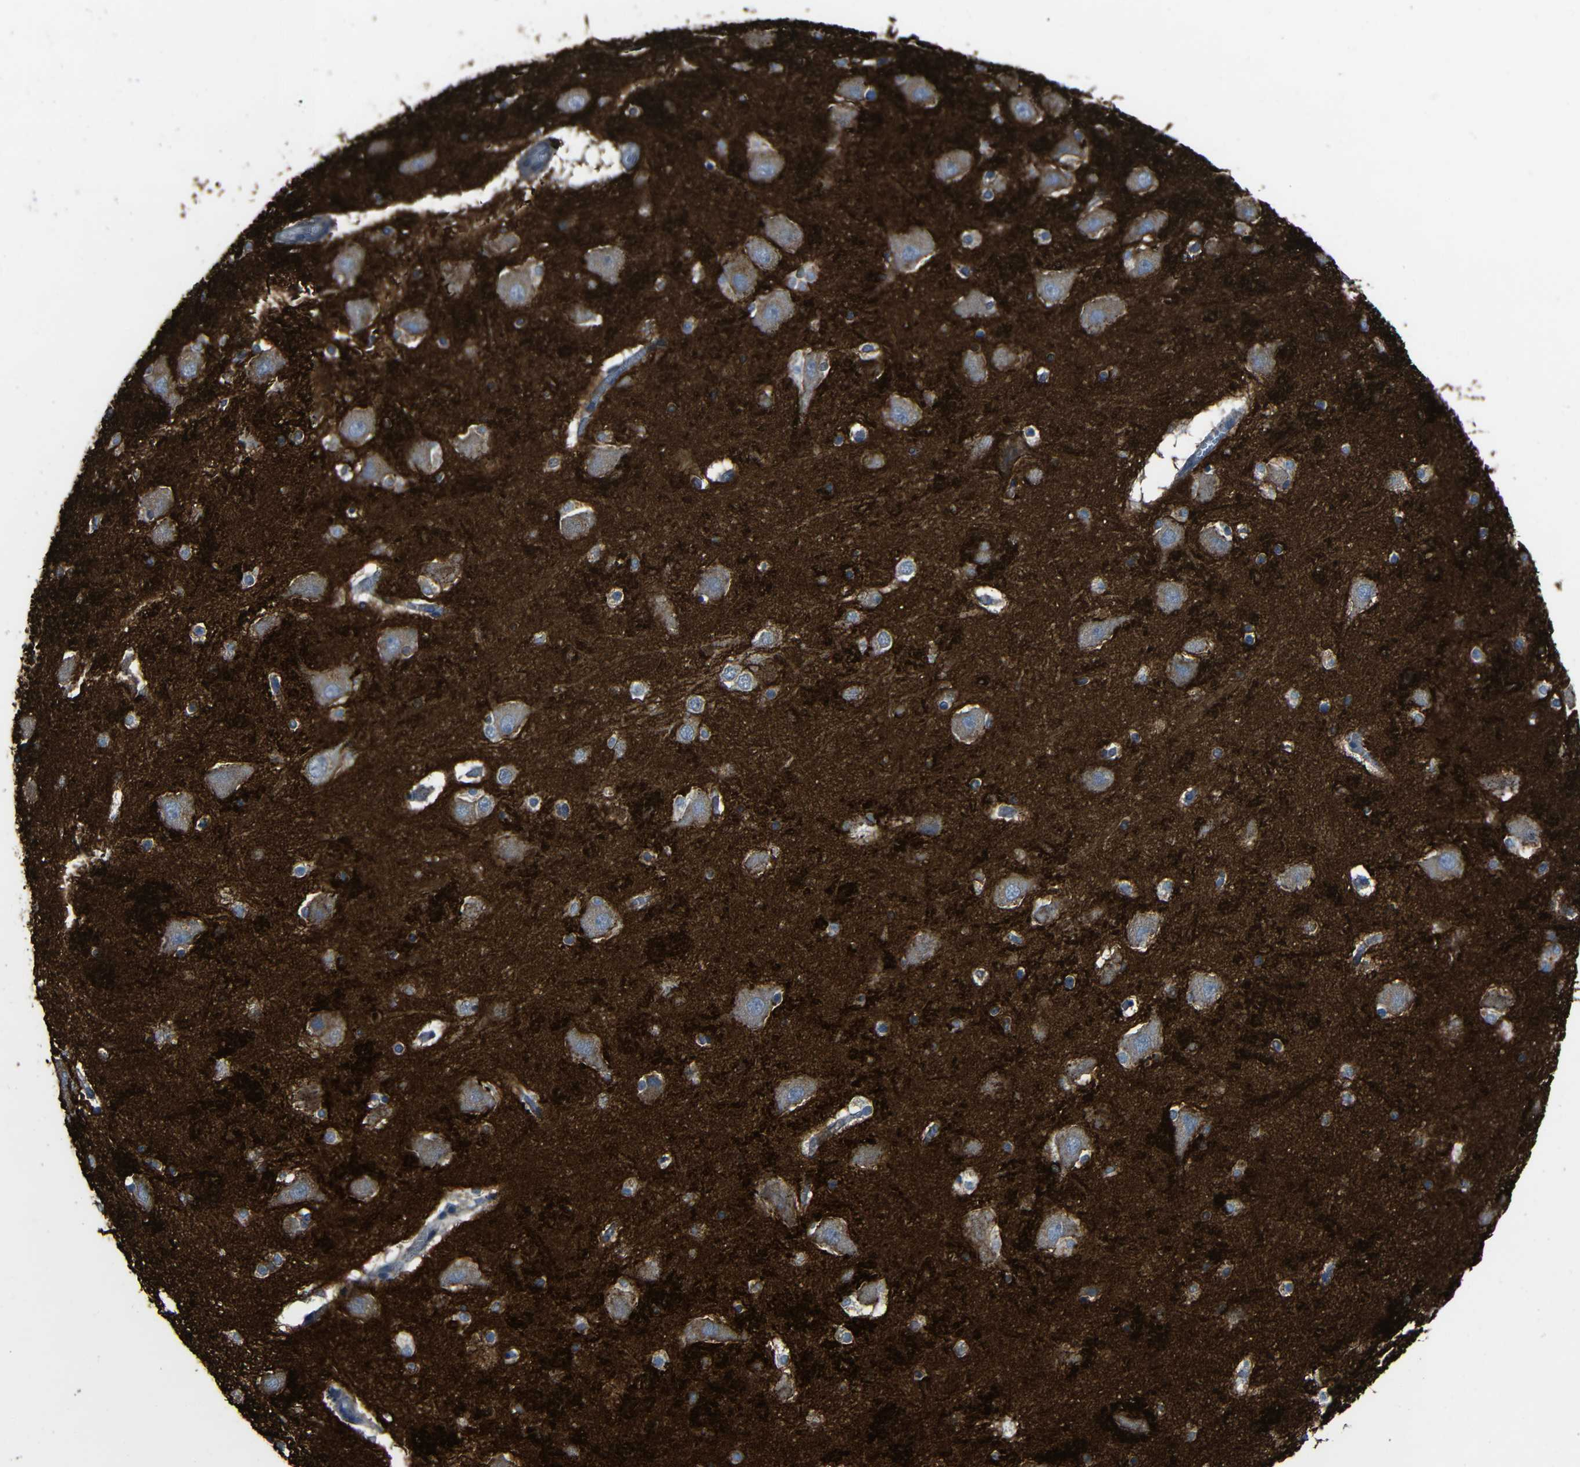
{"staining": {"intensity": "negative", "quantity": "none", "location": "none"}, "tissue": "hippocampus", "cell_type": "Glial cells", "image_type": "normal", "snomed": [{"axis": "morphology", "description": "Normal tissue, NOS"}, {"axis": "topography", "description": "Hippocampus"}], "caption": "Image shows no significant protein positivity in glial cells of unremarkable hippocampus.", "gene": "DNAJC5", "patient": {"sex": "male", "age": 45}}